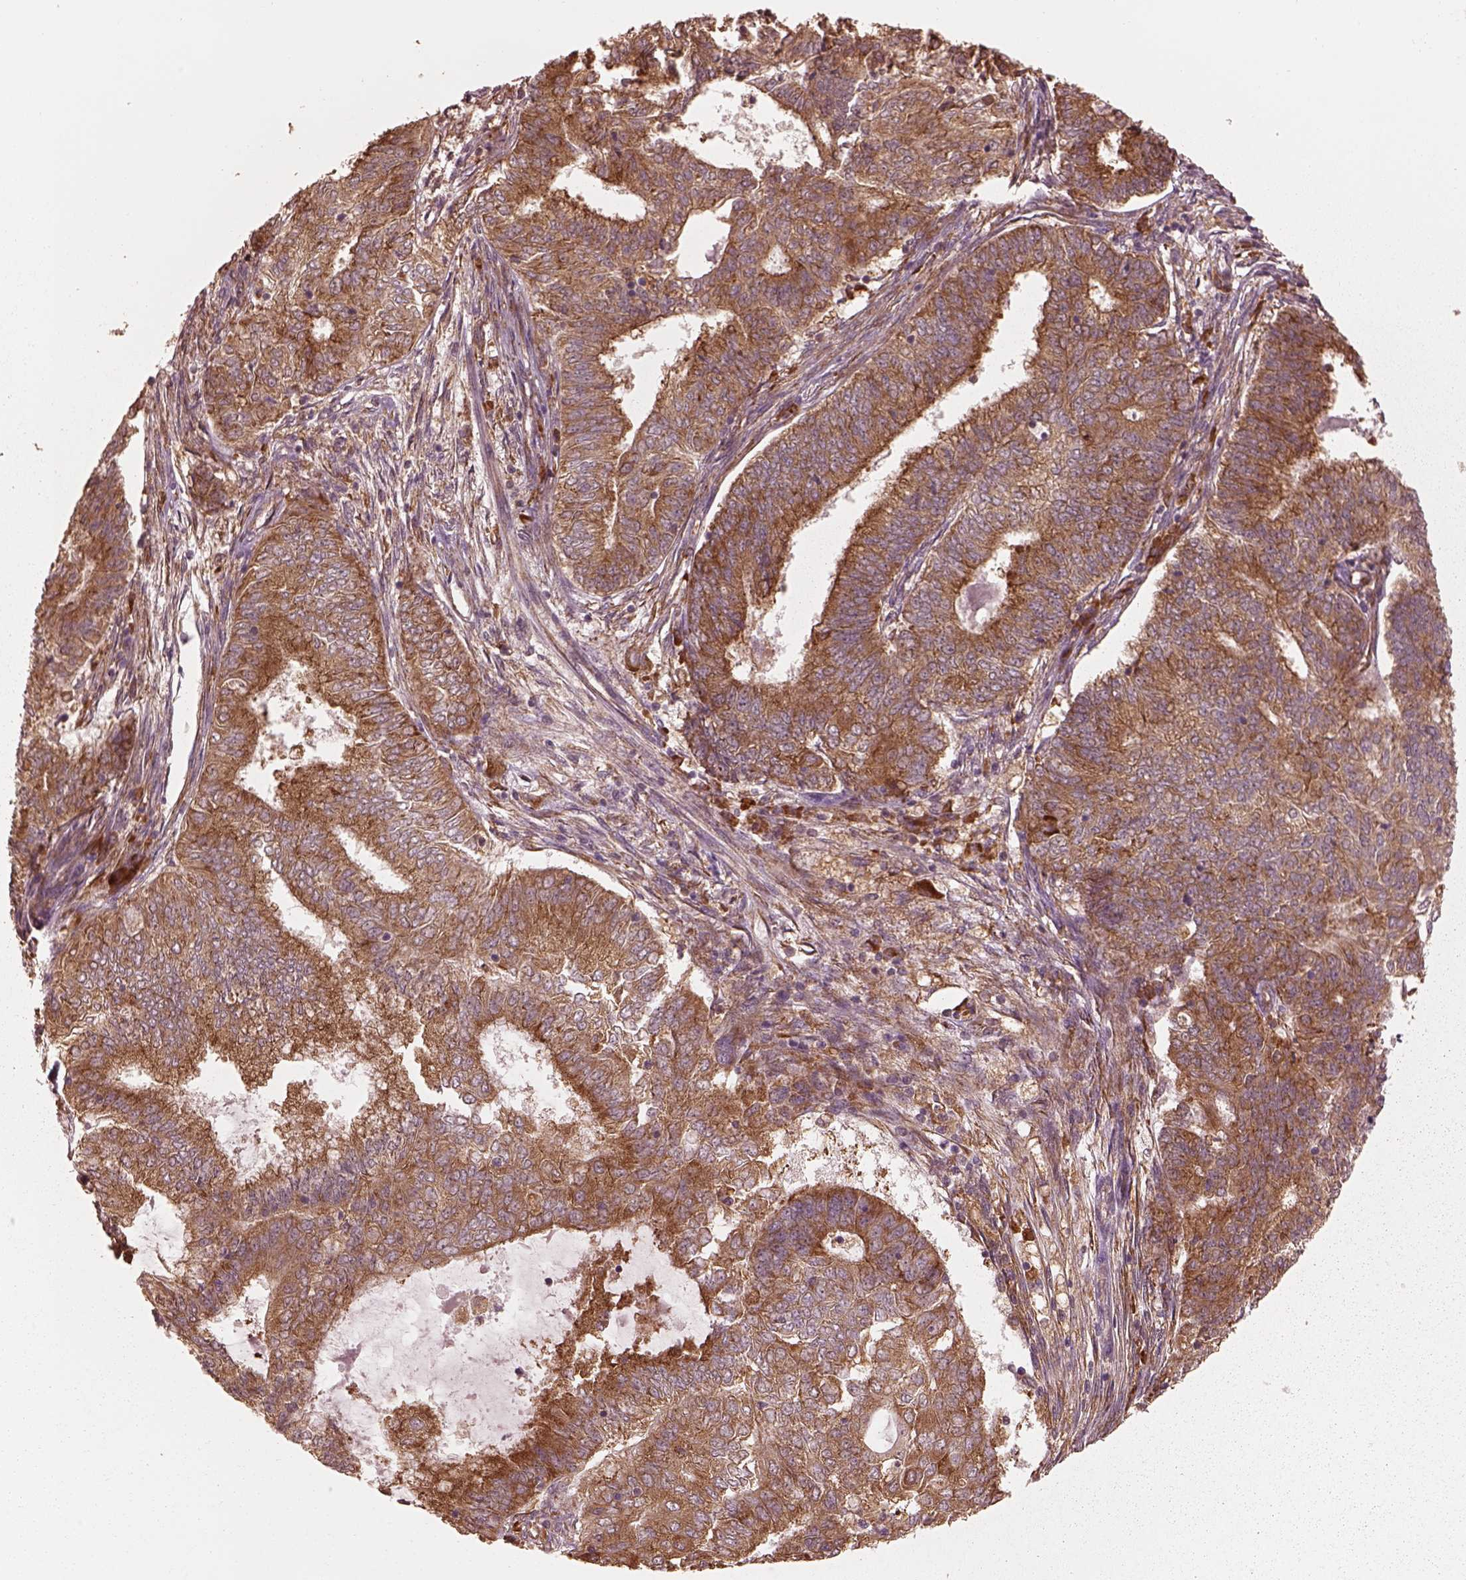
{"staining": {"intensity": "moderate", "quantity": ">75%", "location": "cytoplasmic/membranous"}, "tissue": "endometrial cancer", "cell_type": "Tumor cells", "image_type": "cancer", "snomed": [{"axis": "morphology", "description": "Adenocarcinoma, NOS"}, {"axis": "topography", "description": "Endometrium"}], "caption": "Immunohistochemistry (IHC) (DAB) staining of human endometrial adenocarcinoma displays moderate cytoplasmic/membranous protein staining in about >75% of tumor cells.", "gene": "RPS5", "patient": {"sex": "female", "age": 62}}